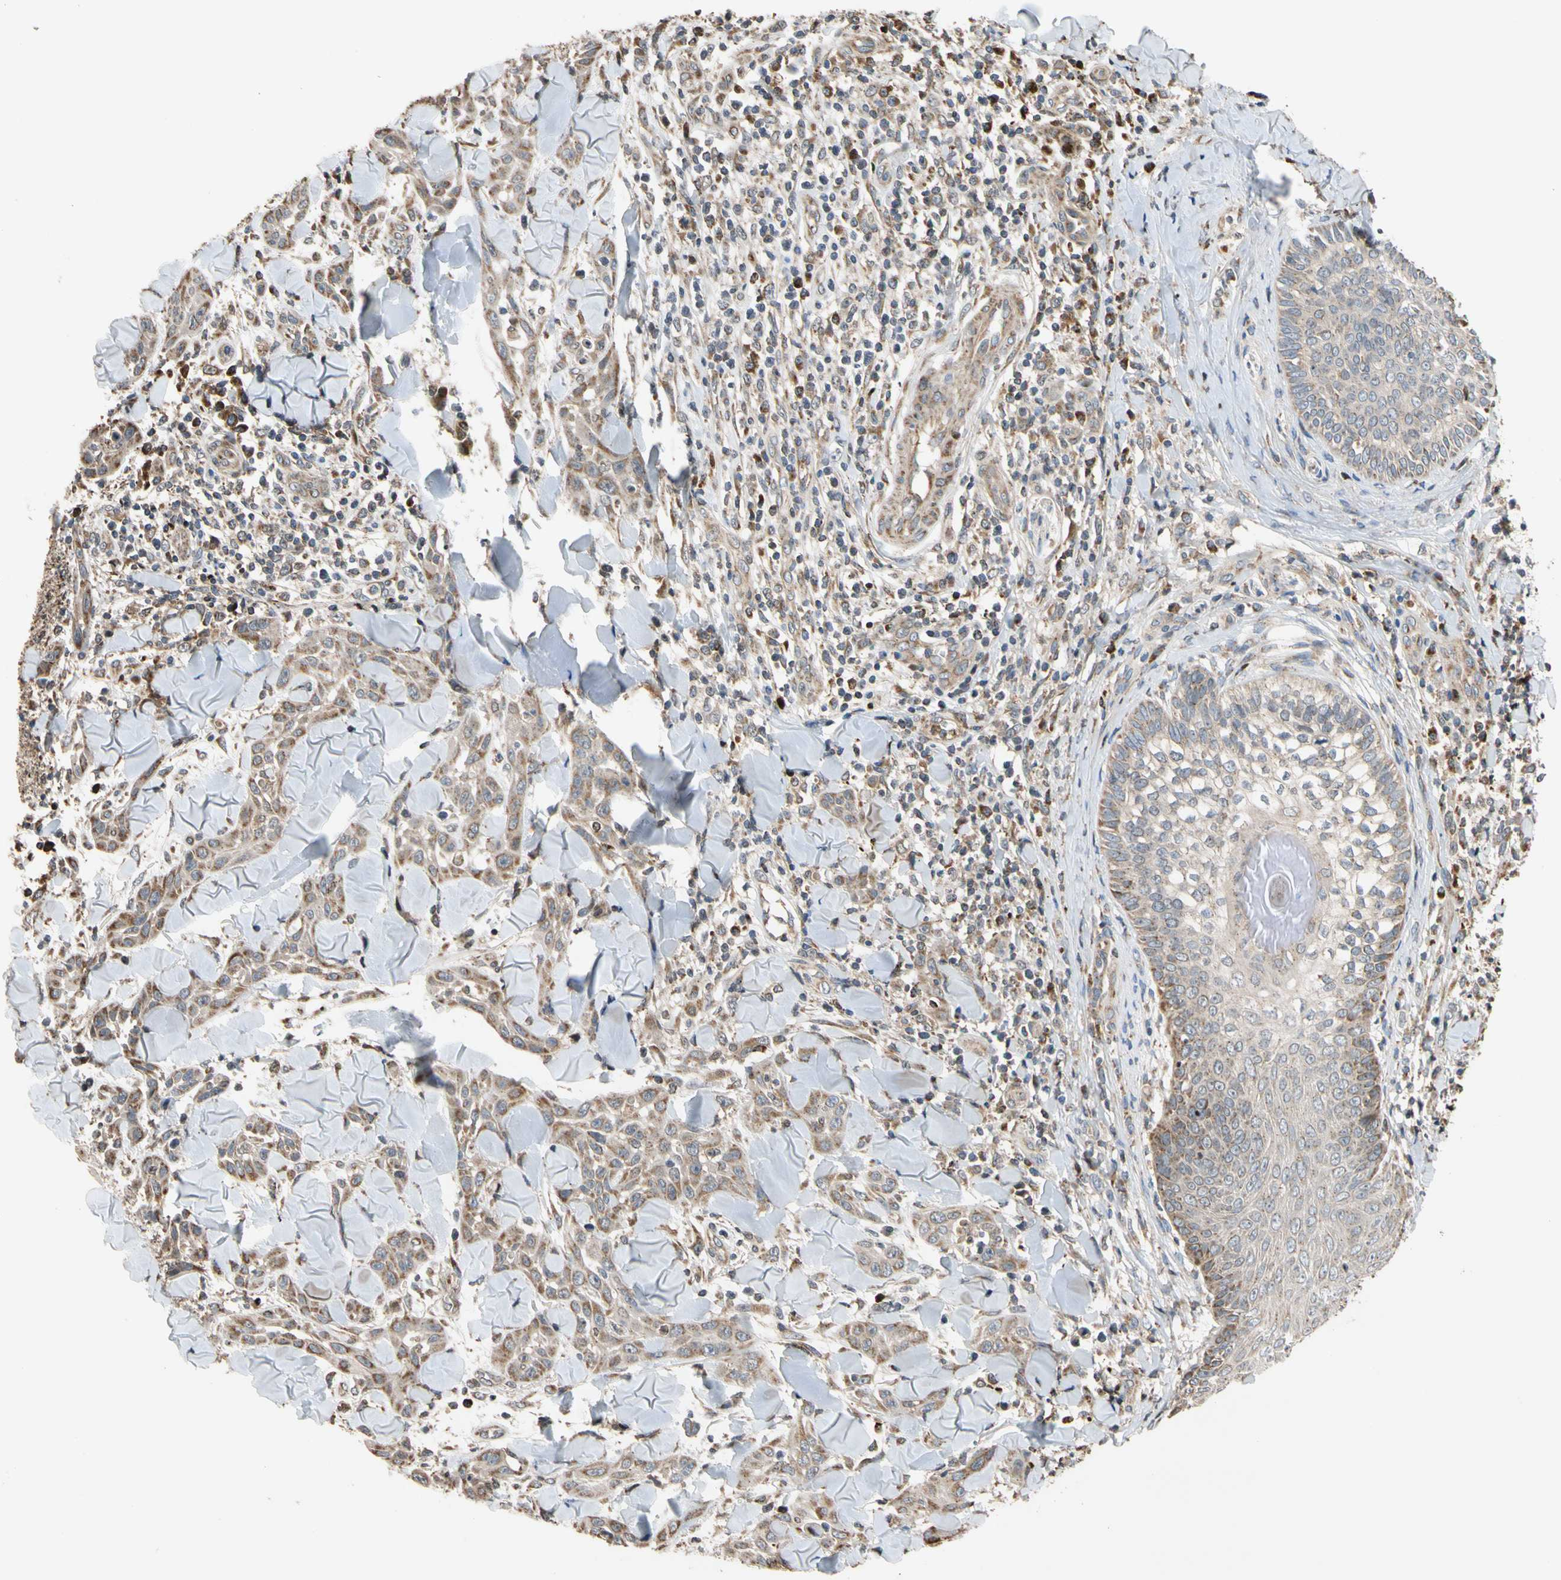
{"staining": {"intensity": "moderate", "quantity": ">75%", "location": "cytoplasmic/membranous"}, "tissue": "skin cancer", "cell_type": "Tumor cells", "image_type": "cancer", "snomed": [{"axis": "morphology", "description": "Squamous cell carcinoma, NOS"}, {"axis": "topography", "description": "Skin"}], "caption": "Skin cancer tissue exhibits moderate cytoplasmic/membranous expression in approximately >75% of tumor cells", "gene": "IP6K2", "patient": {"sex": "male", "age": 24}}